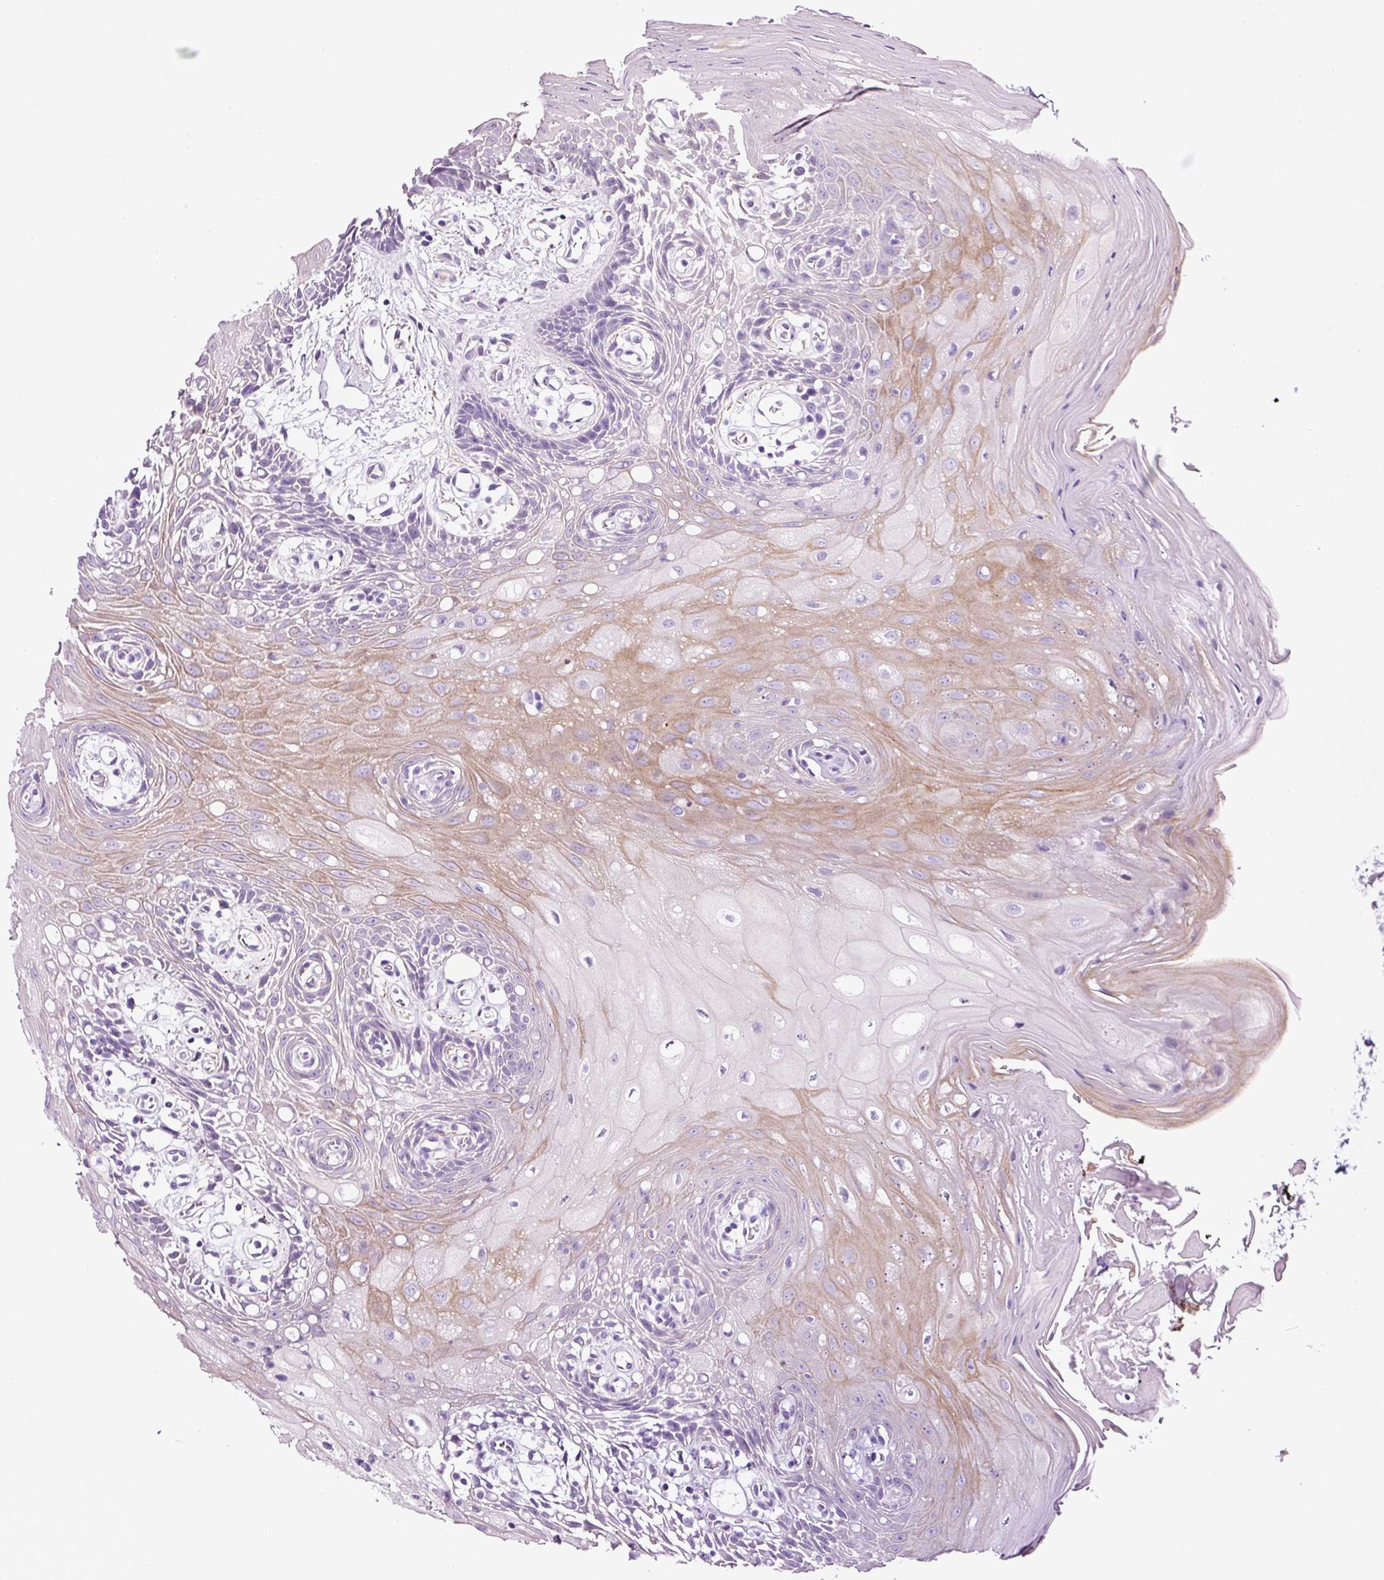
{"staining": {"intensity": "moderate", "quantity": "<25%", "location": "cytoplasmic/membranous"}, "tissue": "oral mucosa", "cell_type": "Squamous epithelial cells", "image_type": "normal", "snomed": [{"axis": "morphology", "description": "Normal tissue, NOS"}, {"axis": "topography", "description": "Oral tissue"}], "caption": "A brown stain highlights moderate cytoplasmic/membranous expression of a protein in squamous epithelial cells of unremarkable human oral mucosa.", "gene": "PAM", "patient": {"sex": "female", "age": 59}}